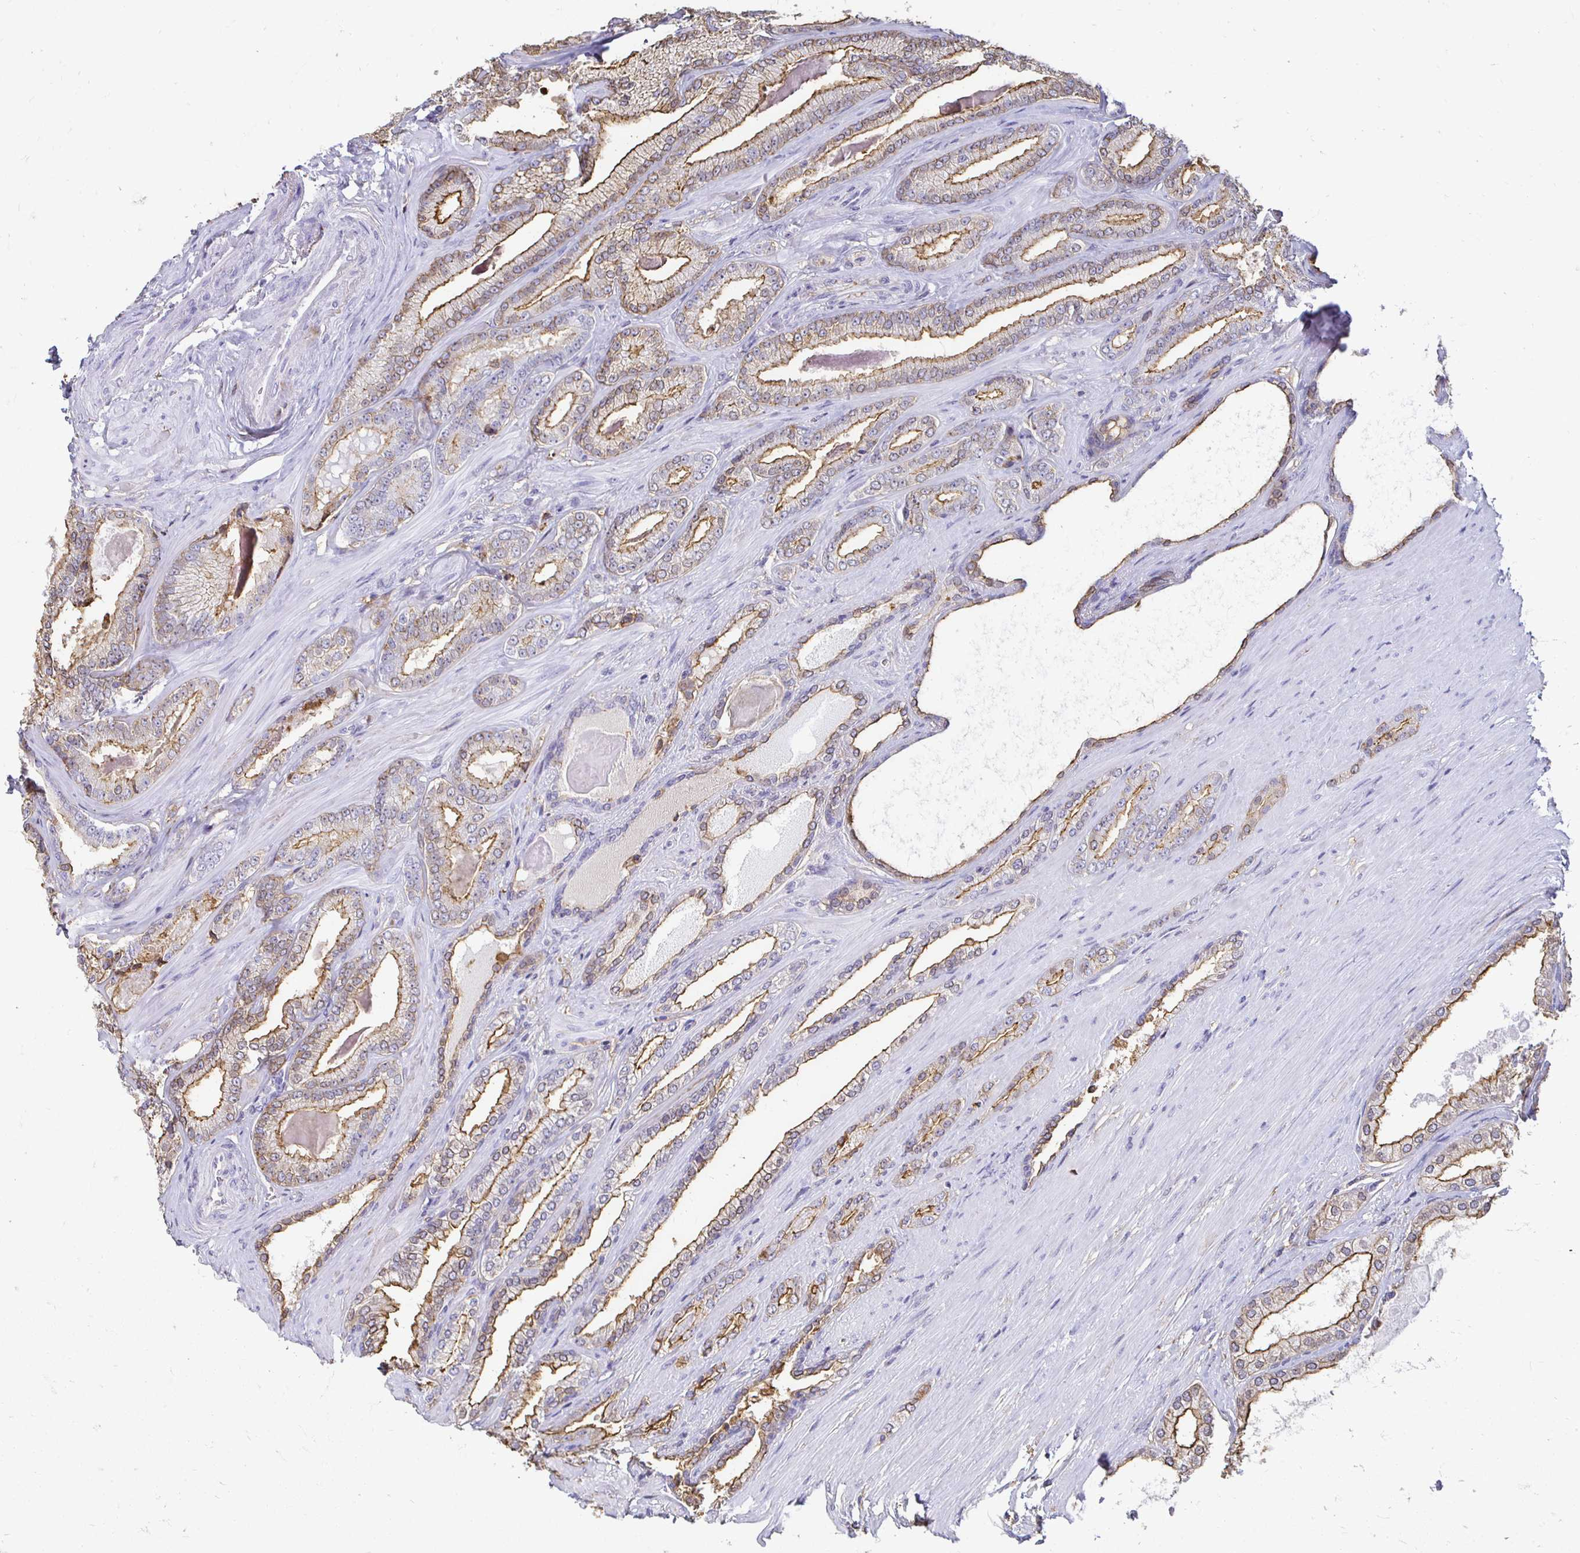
{"staining": {"intensity": "moderate", "quantity": "25%-75%", "location": "cytoplasmic/membranous"}, "tissue": "prostate cancer", "cell_type": "Tumor cells", "image_type": "cancer", "snomed": [{"axis": "morphology", "description": "Adenocarcinoma, Low grade"}, {"axis": "topography", "description": "Prostate"}], "caption": "DAB immunohistochemical staining of human prostate low-grade adenocarcinoma displays moderate cytoplasmic/membranous protein positivity in approximately 25%-75% of tumor cells.", "gene": "TAS1R3", "patient": {"sex": "male", "age": 61}}